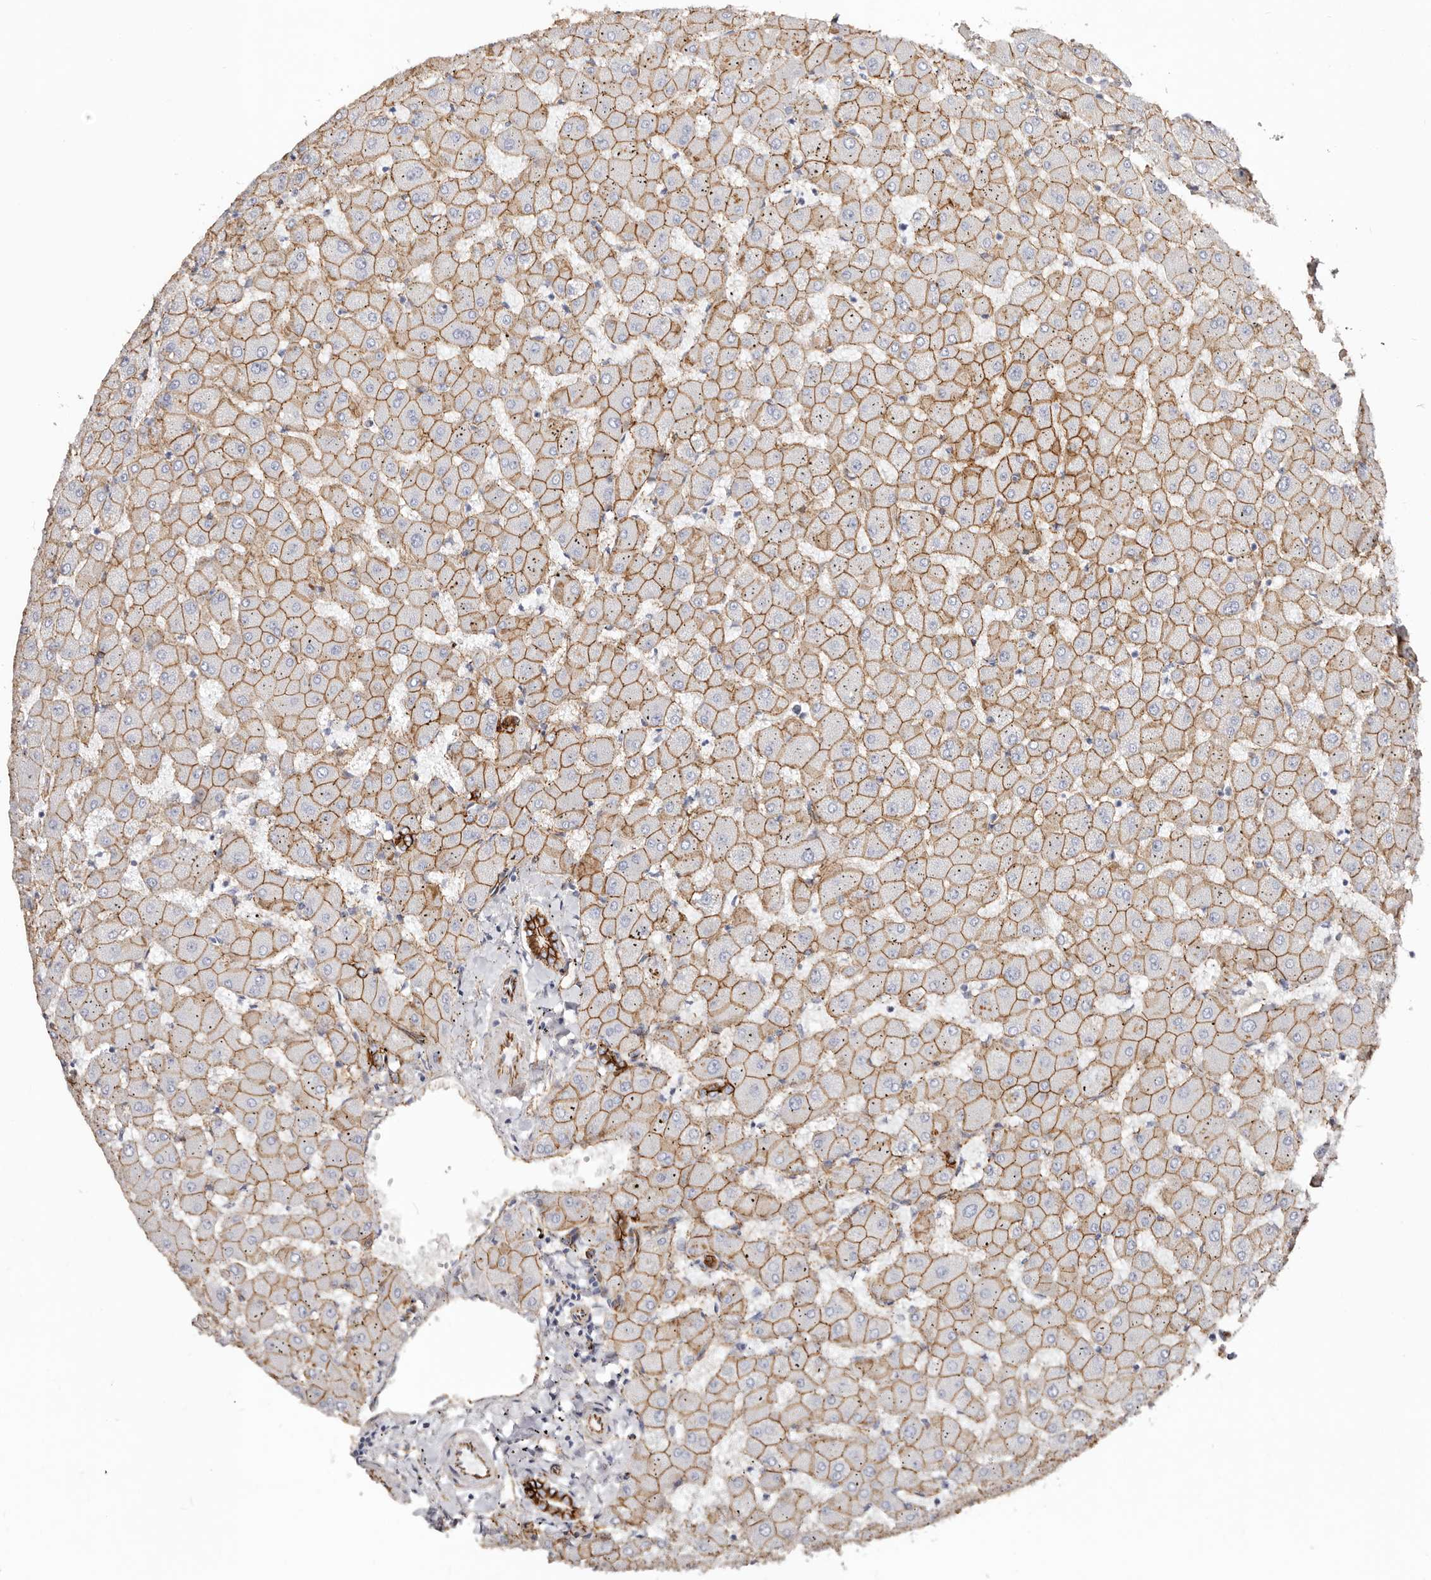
{"staining": {"intensity": "strong", "quantity": ">75%", "location": "cytoplasmic/membranous"}, "tissue": "liver", "cell_type": "Cholangiocytes", "image_type": "normal", "snomed": [{"axis": "morphology", "description": "Normal tissue, NOS"}, {"axis": "topography", "description": "Liver"}], "caption": "Protein analysis of unremarkable liver displays strong cytoplasmic/membranous positivity in about >75% of cholangiocytes. (Brightfield microscopy of DAB IHC at high magnification).", "gene": "CTNNB1", "patient": {"sex": "female", "age": 63}}